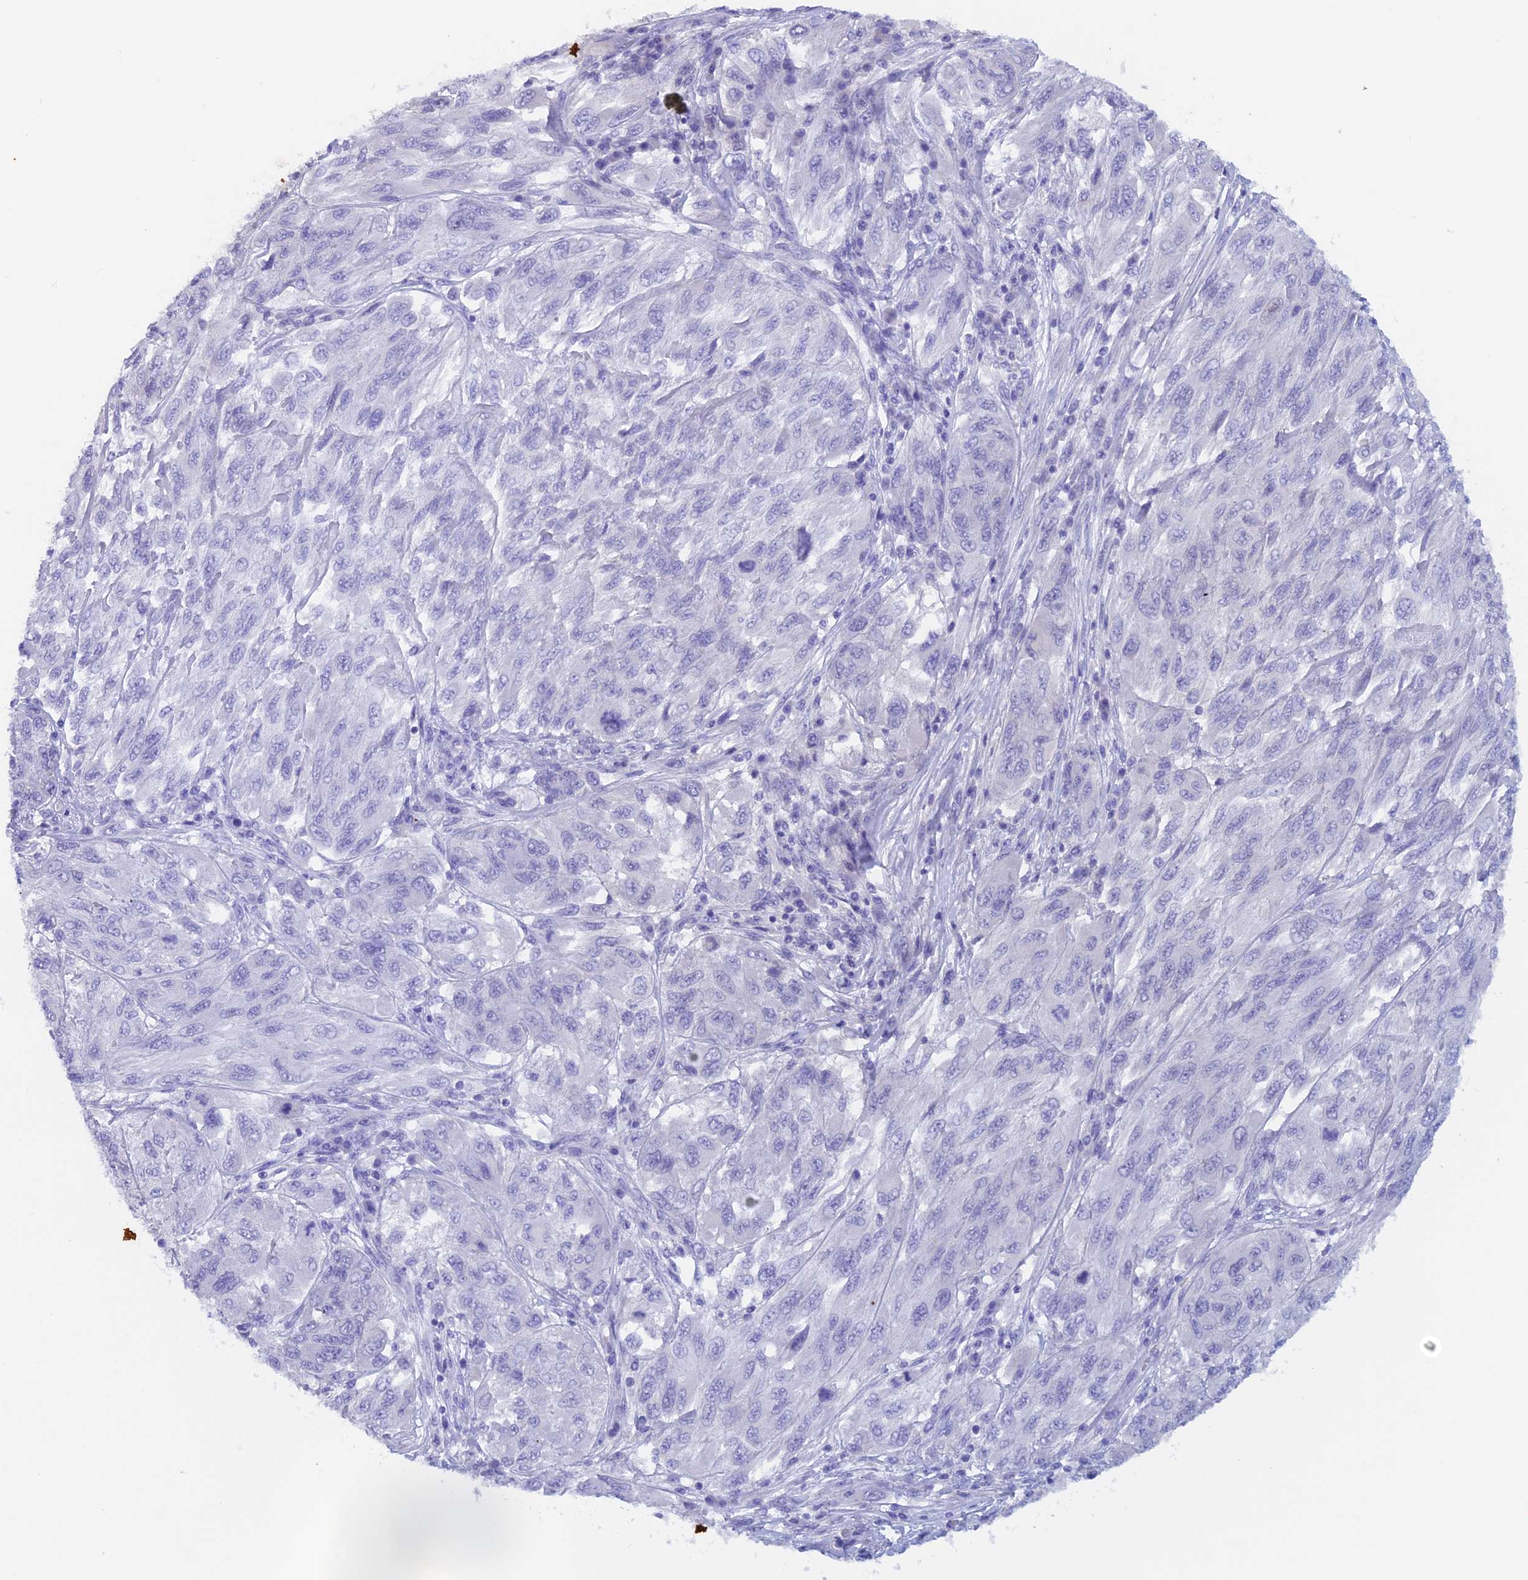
{"staining": {"intensity": "negative", "quantity": "none", "location": "none"}, "tissue": "melanoma", "cell_type": "Tumor cells", "image_type": "cancer", "snomed": [{"axis": "morphology", "description": "Malignant melanoma, NOS"}, {"axis": "topography", "description": "Skin"}], "caption": "A high-resolution image shows immunohistochemistry (IHC) staining of malignant melanoma, which reveals no significant positivity in tumor cells.", "gene": "PSMC3IP", "patient": {"sex": "female", "age": 91}}